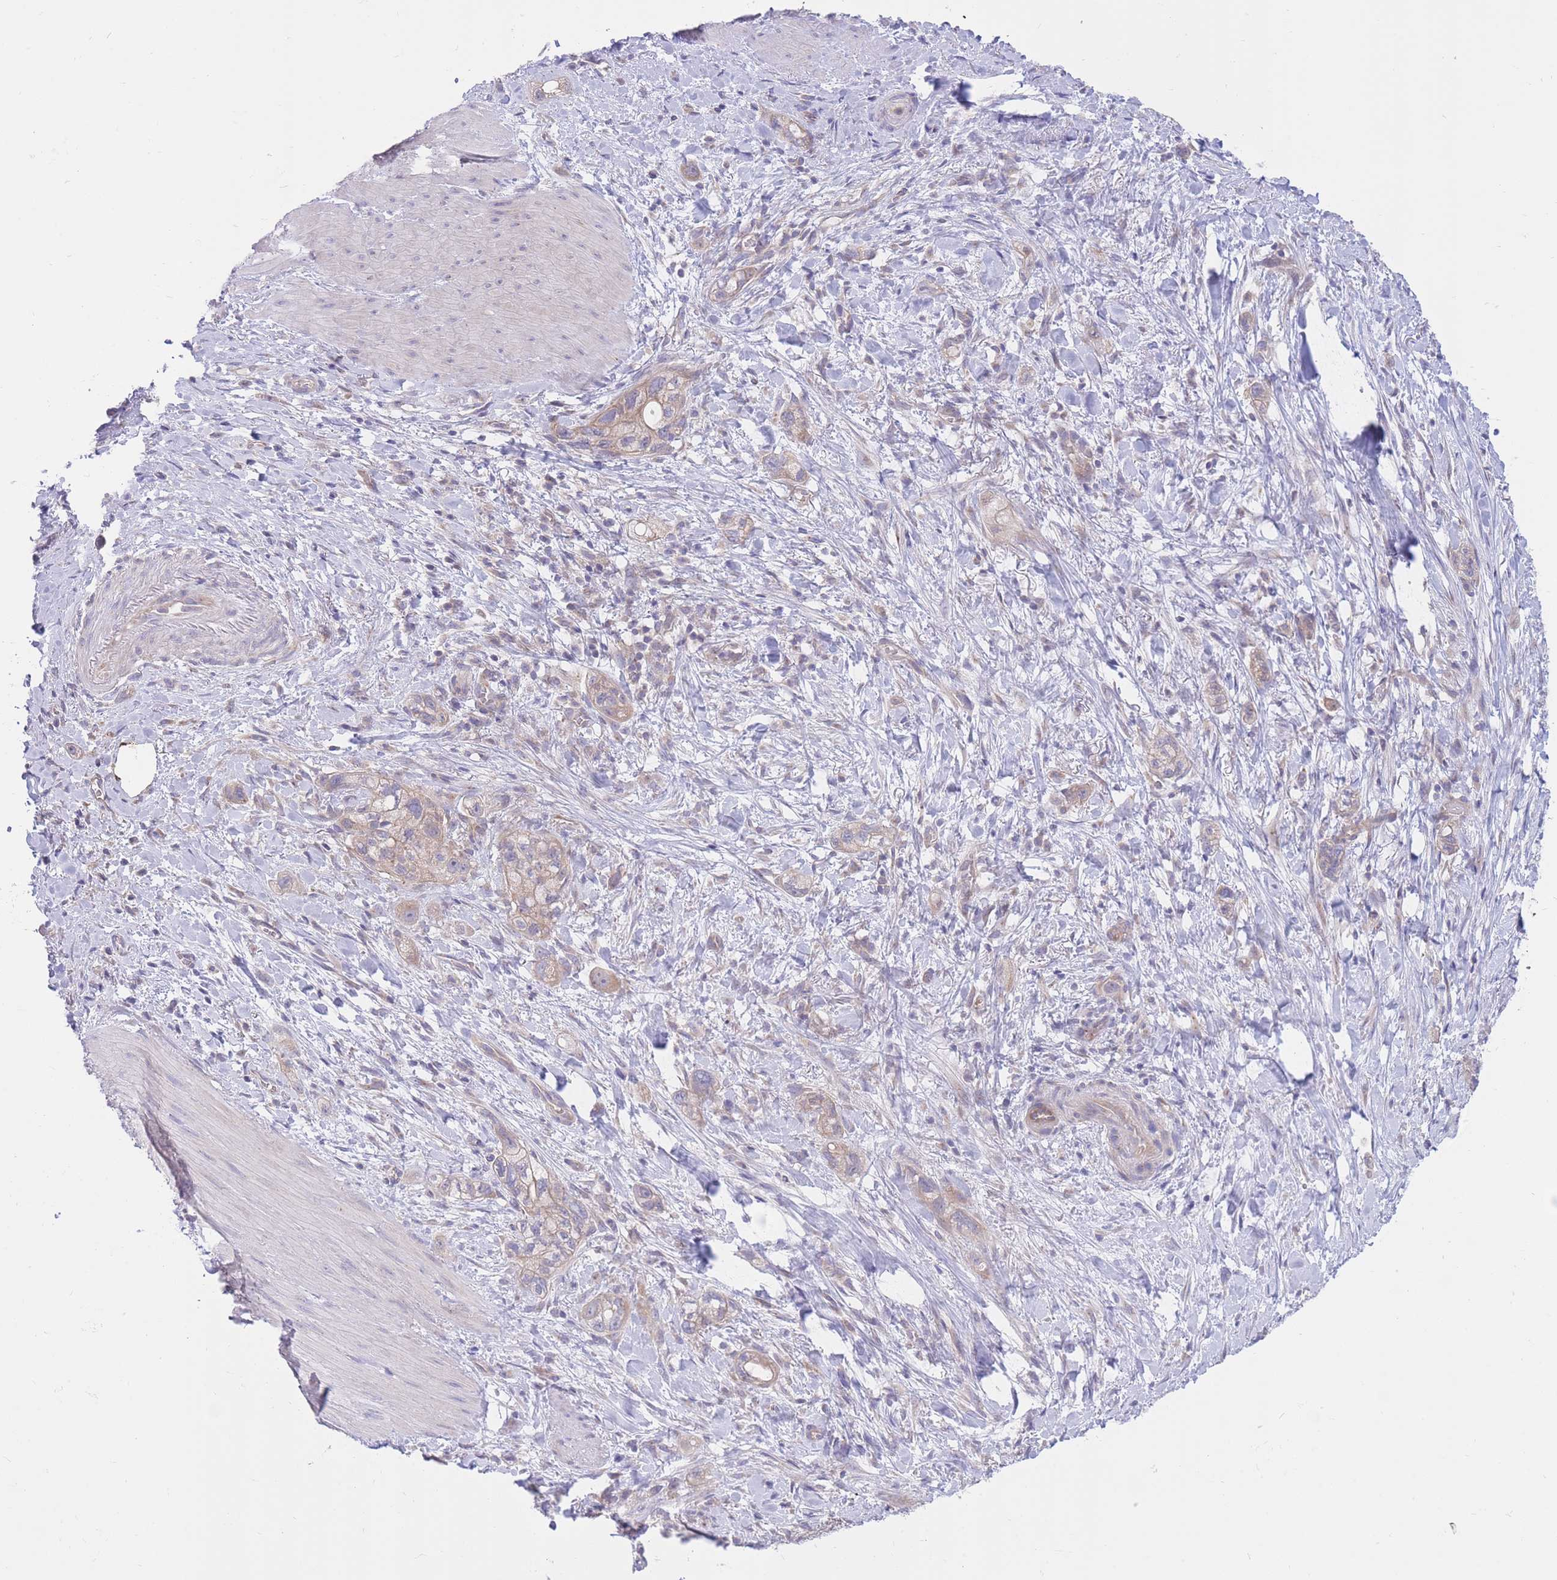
{"staining": {"intensity": "weak", "quantity": ">75%", "location": "cytoplasmic/membranous"}, "tissue": "stomach cancer", "cell_type": "Tumor cells", "image_type": "cancer", "snomed": [{"axis": "morphology", "description": "Adenocarcinoma, NOS"}, {"axis": "topography", "description": "Stomach"}, {"axis": "topography", "description": "Stomach, lower"}], "caption": "About >75% of tumor cells in human adenocarcinoma (stomach) reveal weak cytoplasmic/membranous protein positivity as visualized by brown immunohistochemical staining.", "gene": "ALS2CL", "patient": {"sex": "female", "age": 48}}